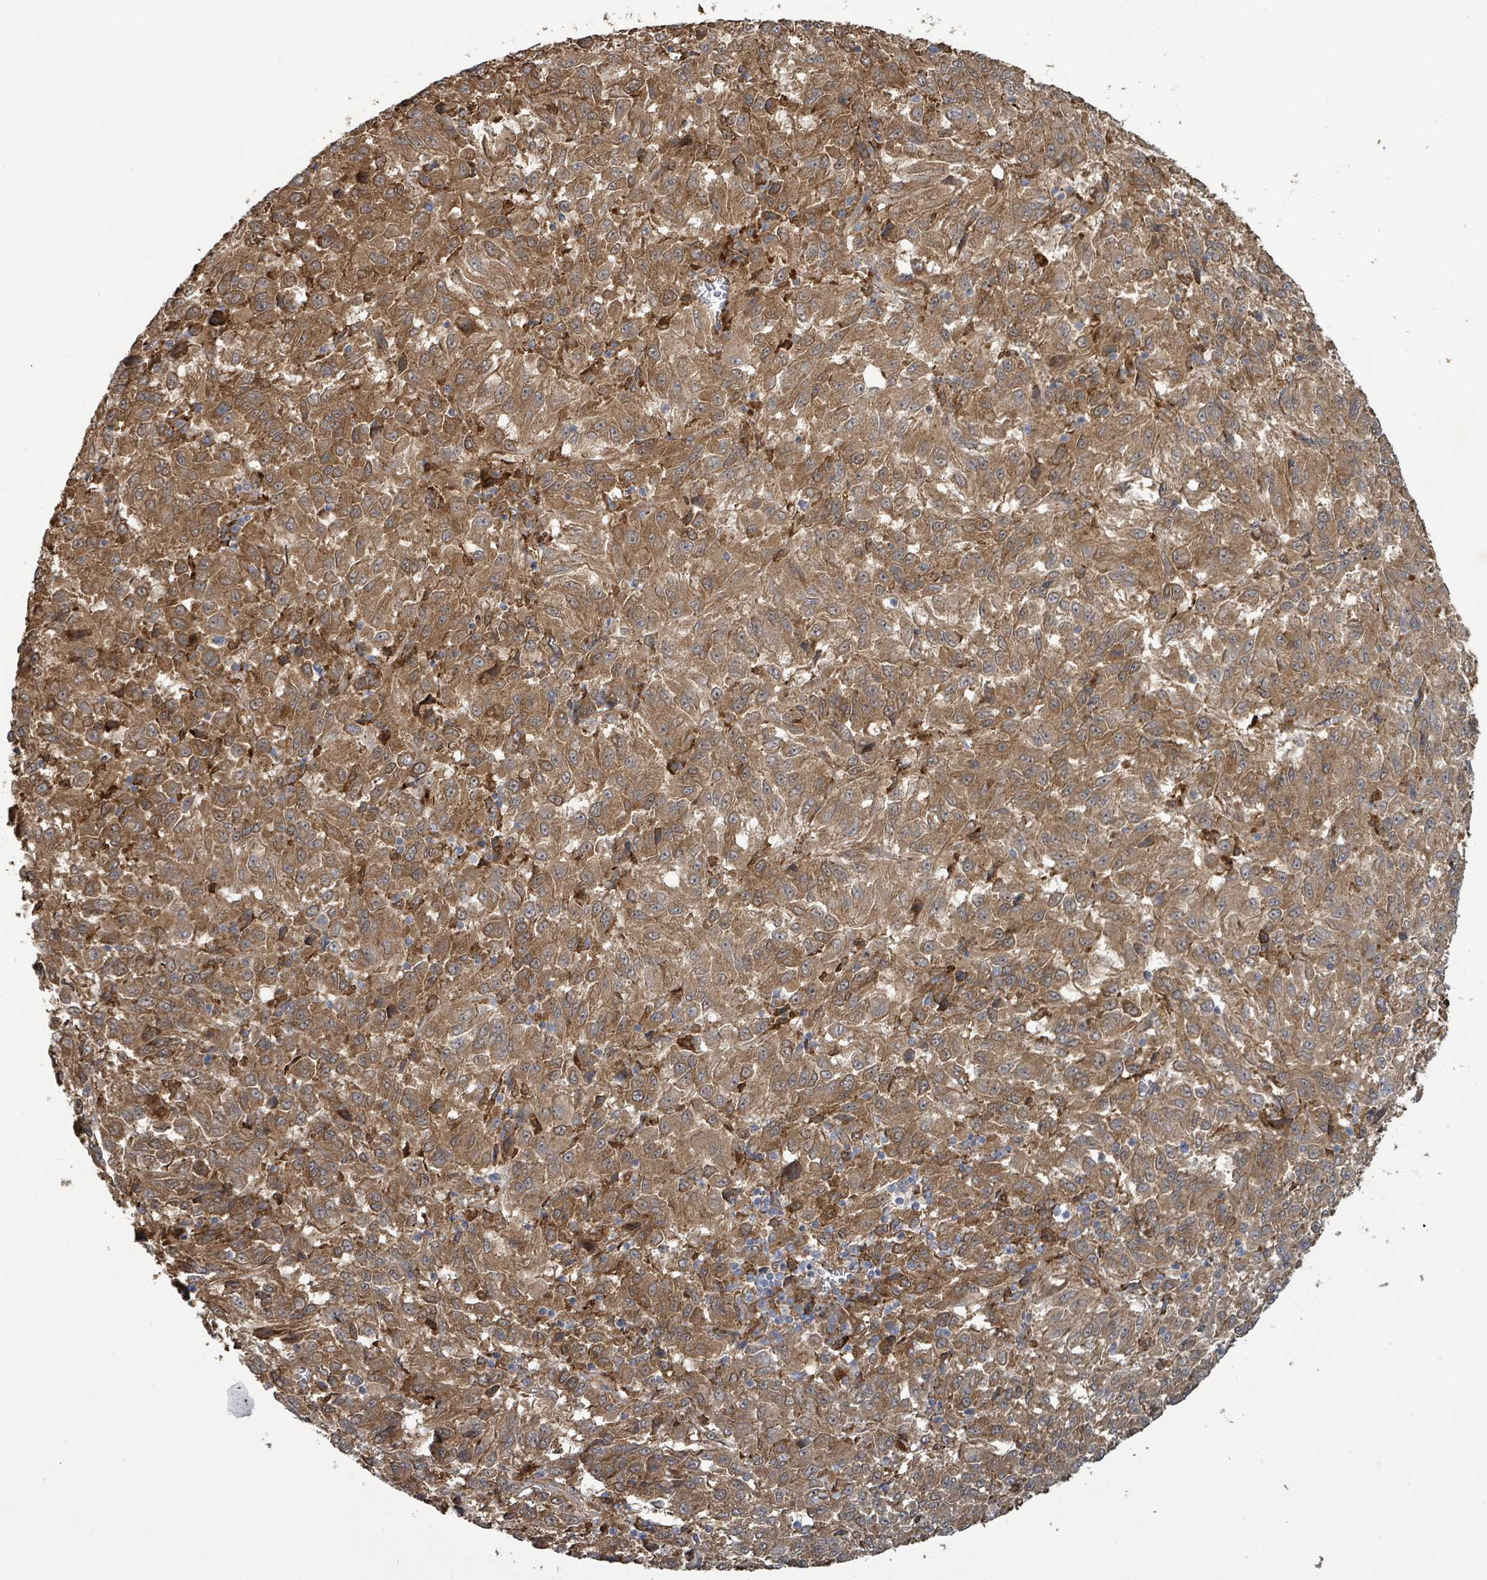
{"staining": {"intensity": "strong", "quantity": ">75%", "location": "cytoplasmic/membranous"}, "tissue": "melanoma", "cell_type": "Tumor cells", "image_type": "cancer", "snomed": [{"axis": "morphology", "description": "Malignant melanoma, Metastatic site"}, {"axis": "topography", "description": "Lung"}], "caption": "Protein staining of melanoma tissue shows strong cytoplasmic/membranous staining in approximately >75% of tumor cells. Using DAB (brown) and hematoxylin (blue) stains, captured at high magnification using brightfield microscopy.", "gene": "ARPIN", "patient": {"sex": "male", "age": 64}}